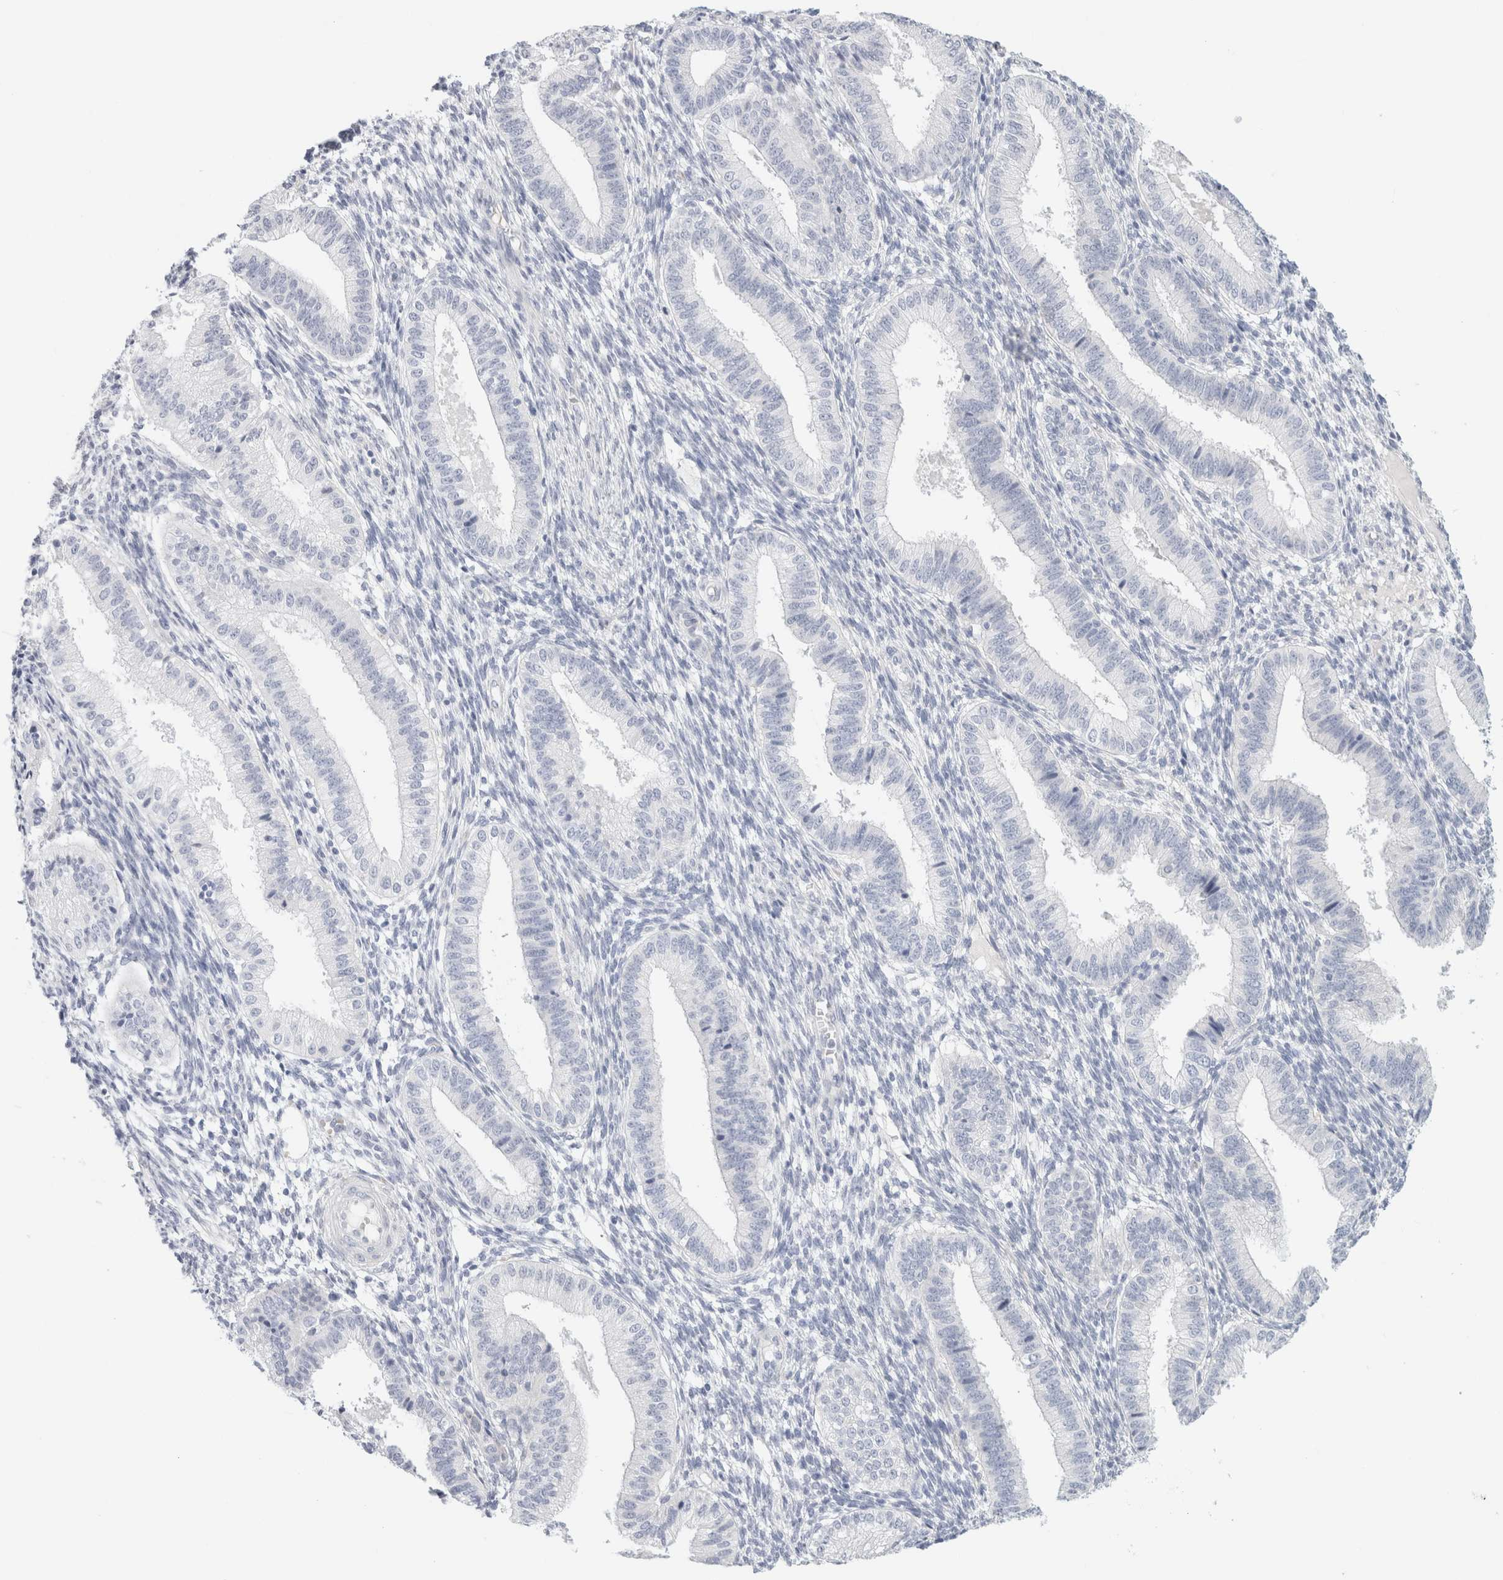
{"staining": {"intensity": "negative", "quantity": "none", "location": "none"}, "tissue": "endometrium", "cell_type": "Cells in endometrial stroma", "image_type": "normal", "snomed": [{"axis": "morphology", "description": "Normal tissue, NOS"}, {"axis": "topography", "description": "Endometrium"}], "caption": "This is a image of immunohistochemistry (IHC) staining of unremarkable endometrium, which shows no positivity in cells in endometrial stroma.", "gene": "RTN4", "patient": {"sex": "female", "age": 39}}